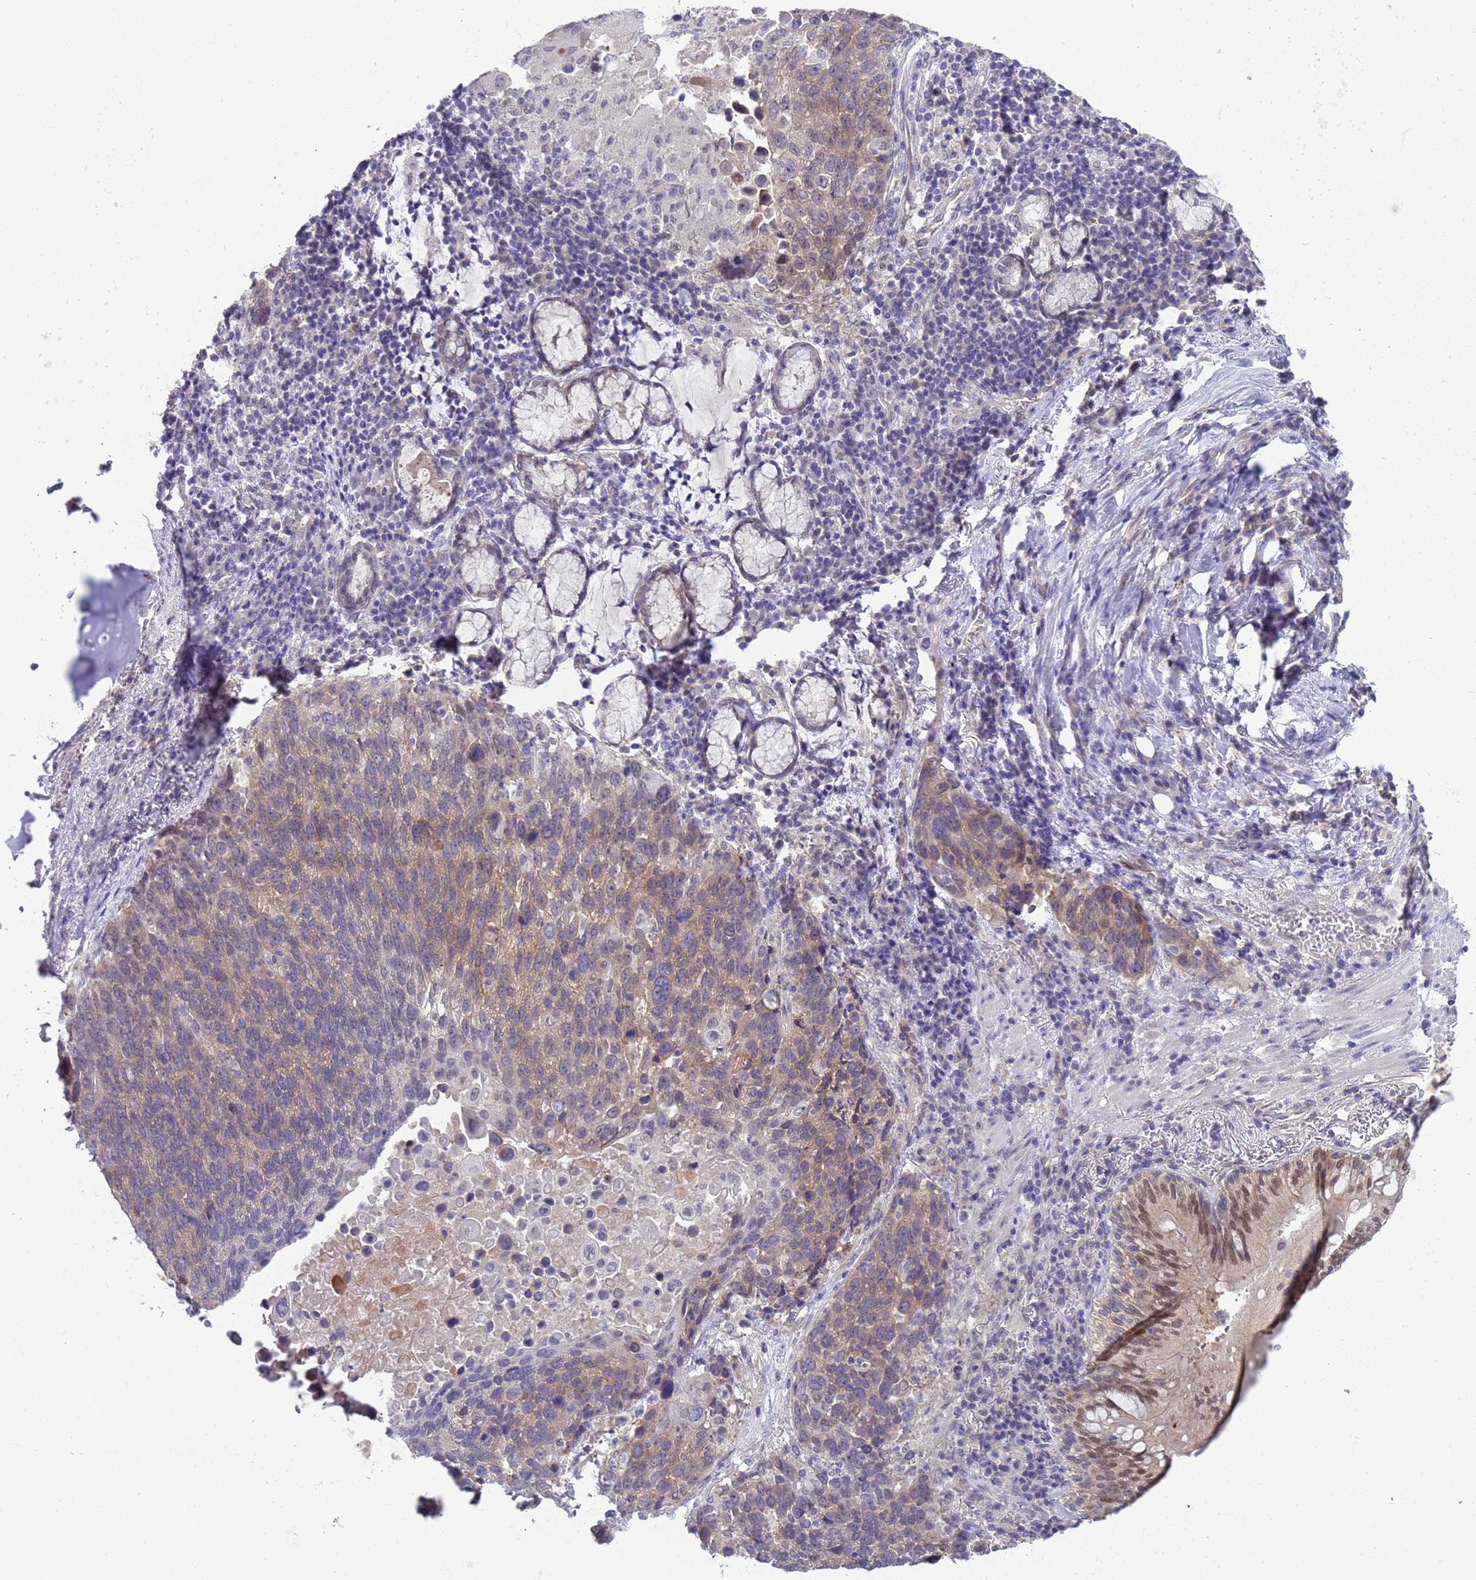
{"staining": {"intensity": "weak", "quantity": "25%-75%", "location": "cytoplasmic/membranous"}, "tissue": "lung cancer", "cell_type": "Tumor cells", "image_type": "cancer", "snomed": [{"axis": "morphology", "description": "Squamous cell carcinoma, NOS"}, {"axis": "topography", "description": "Lung"}], "caption": "Weak cytoplasmic/membranous staining is identified in about 25%-75% of tumor cells in lung cancer (squamous cell carcinoma).", "gene": "TRMT10A", "patient": {"sex": "male", "age": 66}}